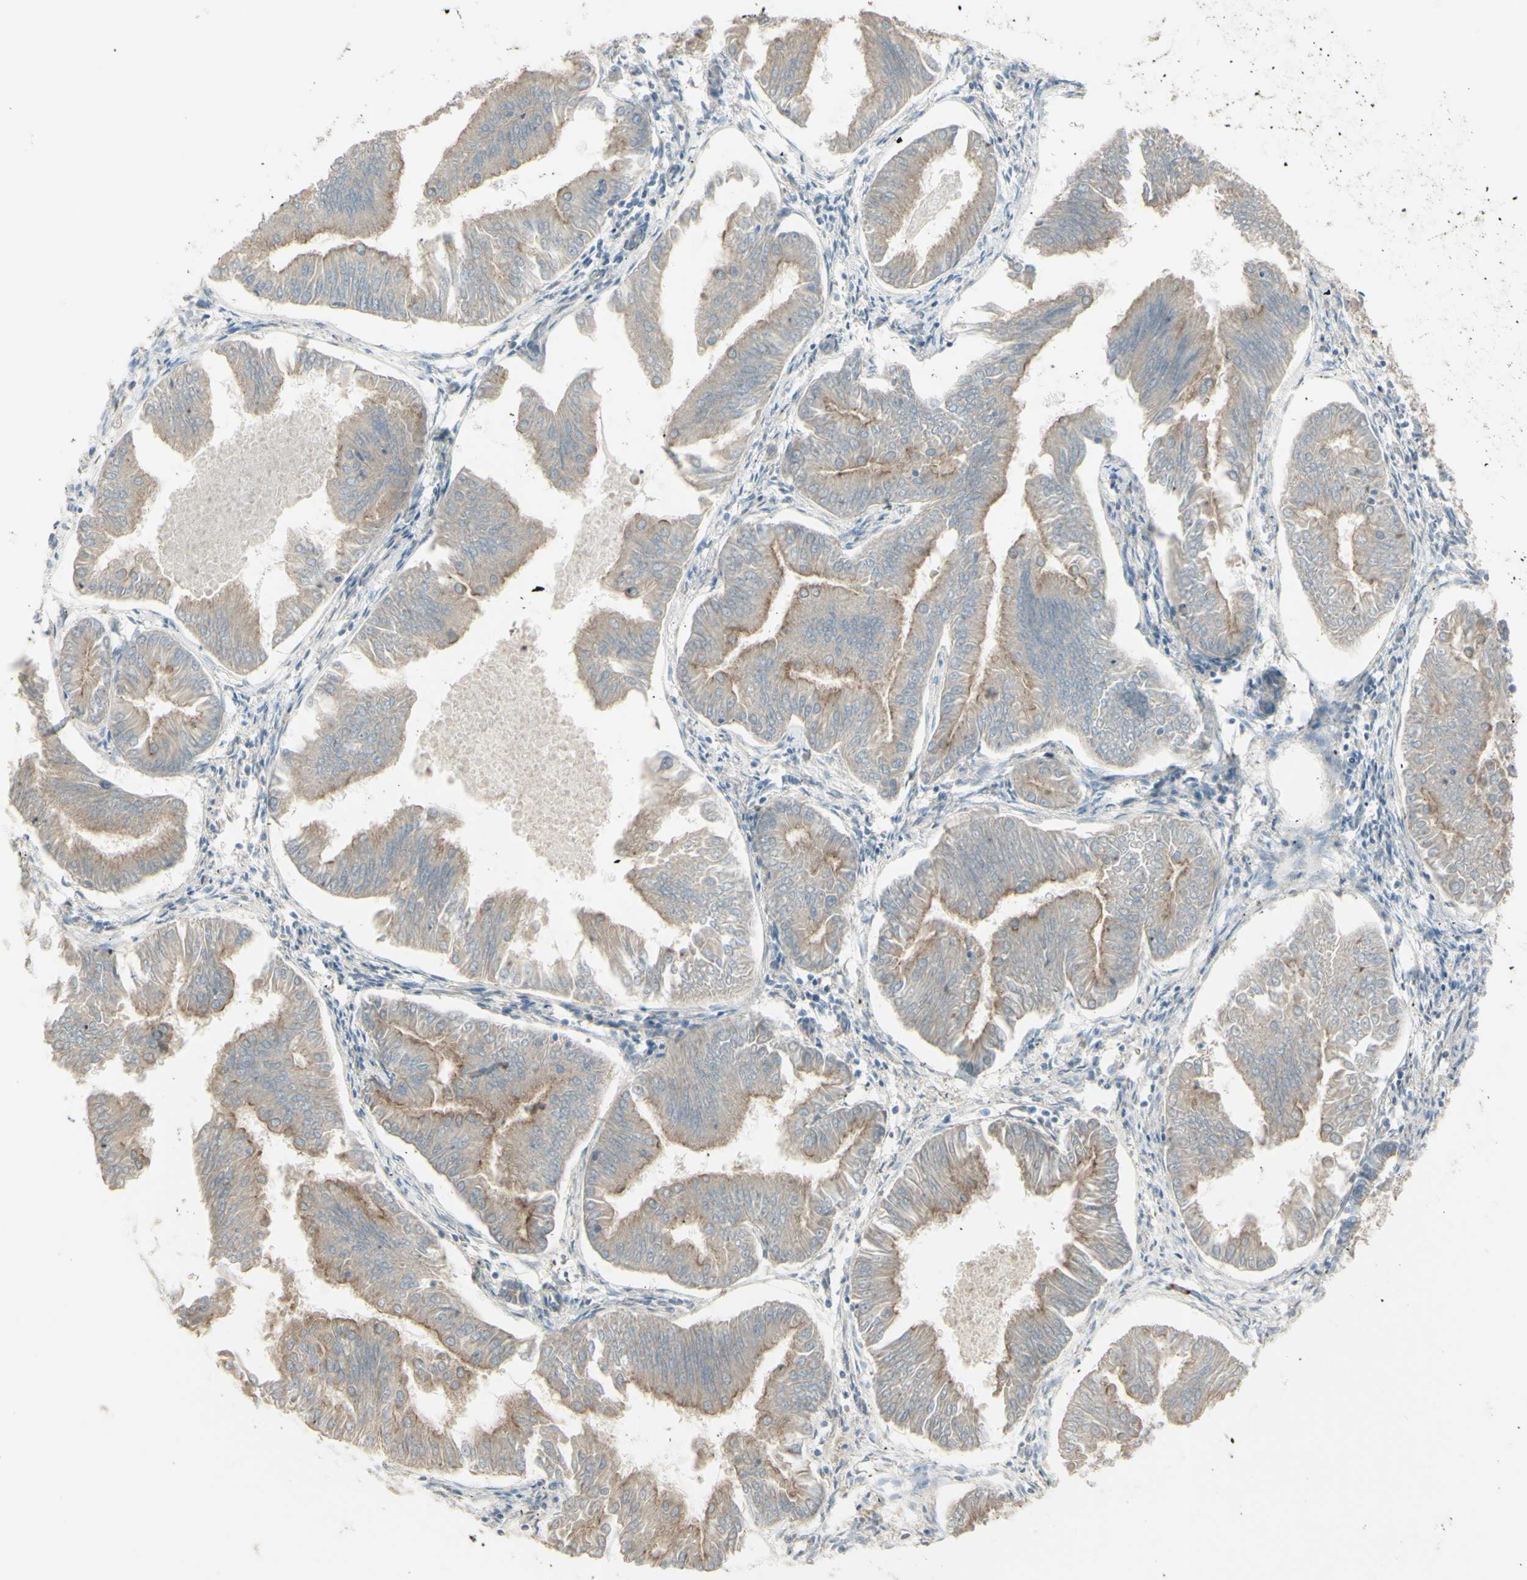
{"staining": {"intensity": "weak", "quantity": ">75%", "location": "cytoplasmic/membranous"}, "tissue": "endometrial cancer", "cell_type": "Tumor cells", "image_type": "cancer", "snomed": [{"axis": "morphology", "description": "Adenocarcinoma, NOS"}, {"axis": "topography", "description": "Endometrium"}], "caption": "An image of human adenocarcinoma (endometrial) stained for a protein displays weak cytoplasmic/membranous brown staining in tumor cells. Using DAB (brown) and hematoxylin (blue) stains, captured at high magnification using brightfield microscopy.", "gene": "LMTK2", "patient": {"sex": "female", "age": 53}}